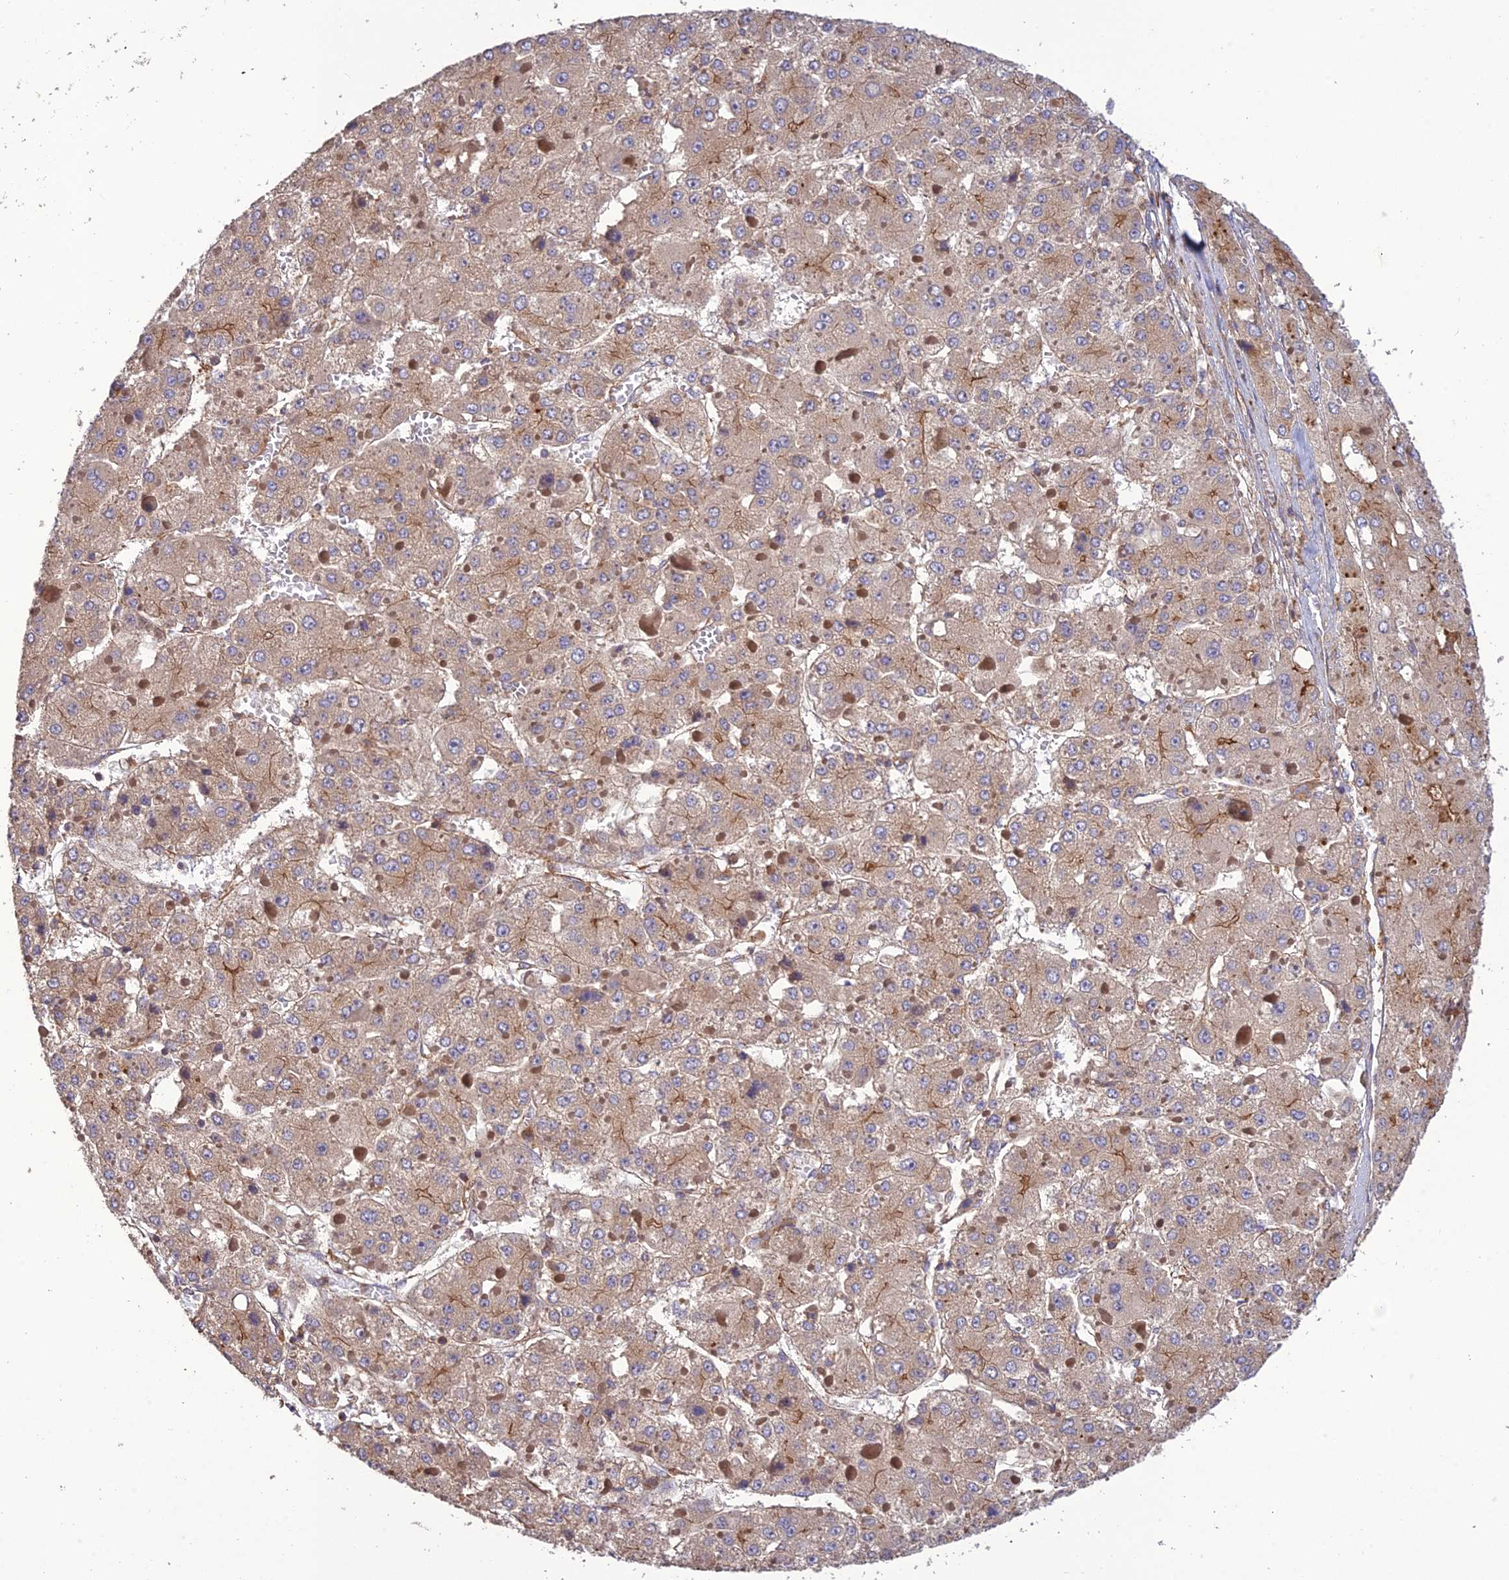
{"staining": {"intensity": "moderate", "quantity": "<25%", "location": "cytoplasmic/membranous"}, "tissue": "liver cancer", "cell_type": "Tumor cells", "image_type": "cancer", "snomed": [{"axis": "morphology", "description": "Carcinoma, Hepatocellular, NOS"}, {"axis": "topography", "description": "Liver"}], "caption": "Moderate cytoplasmic/membranous positivity is present in approximately <25% of tumor cells in liver cancer. The protein is shown in brown color, while the nuclei are stained blue.", "gene": "TMEM131L", "patient": {"sex": "female", "age": 73}}